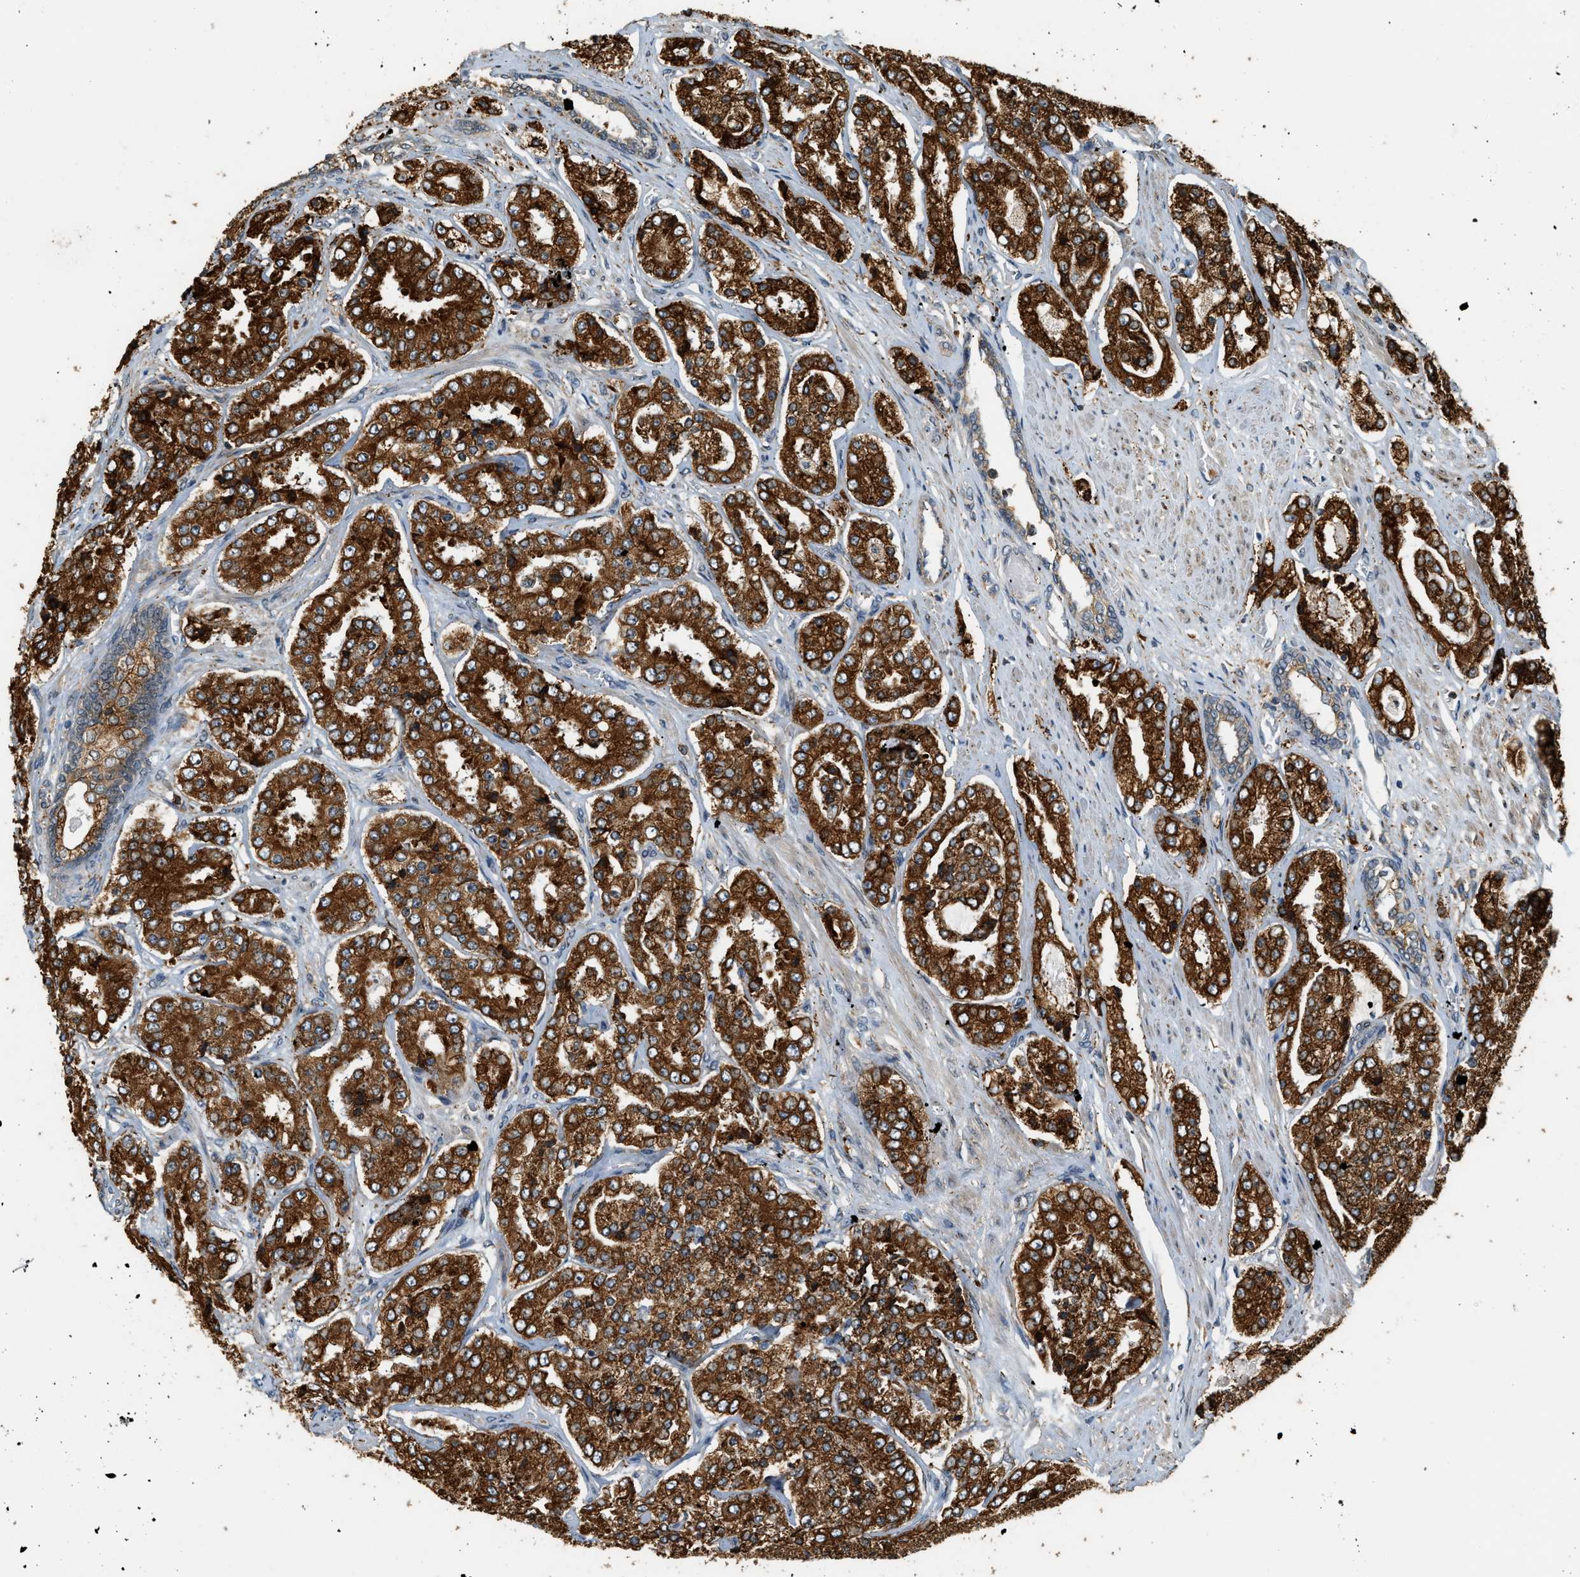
{"staining": {"intensity": "strong", "quantity": ">75%", "location": "cytoplasmic/membranous"}, "tissue": "prostate cancer", "cell_type": "Tumor cells", "image_type": "cancer", "snomed": [{"axis": "morphology", "description": "Adenocarcinoma, High grade"}, {"axis": "topography", "description": "Prostate"}], "caption": "The image shows immunohistochemical staining of prostate adenocarcinoma (high-grade). There is strong cytoplasmic/membranous staining is present in approximately >75% of tumor cells. (DAB IHC, brown staining for protein, blue staining for nuclei).", "gene": "SEMA4D", "patient": {"sex": "male", "age": 65}}